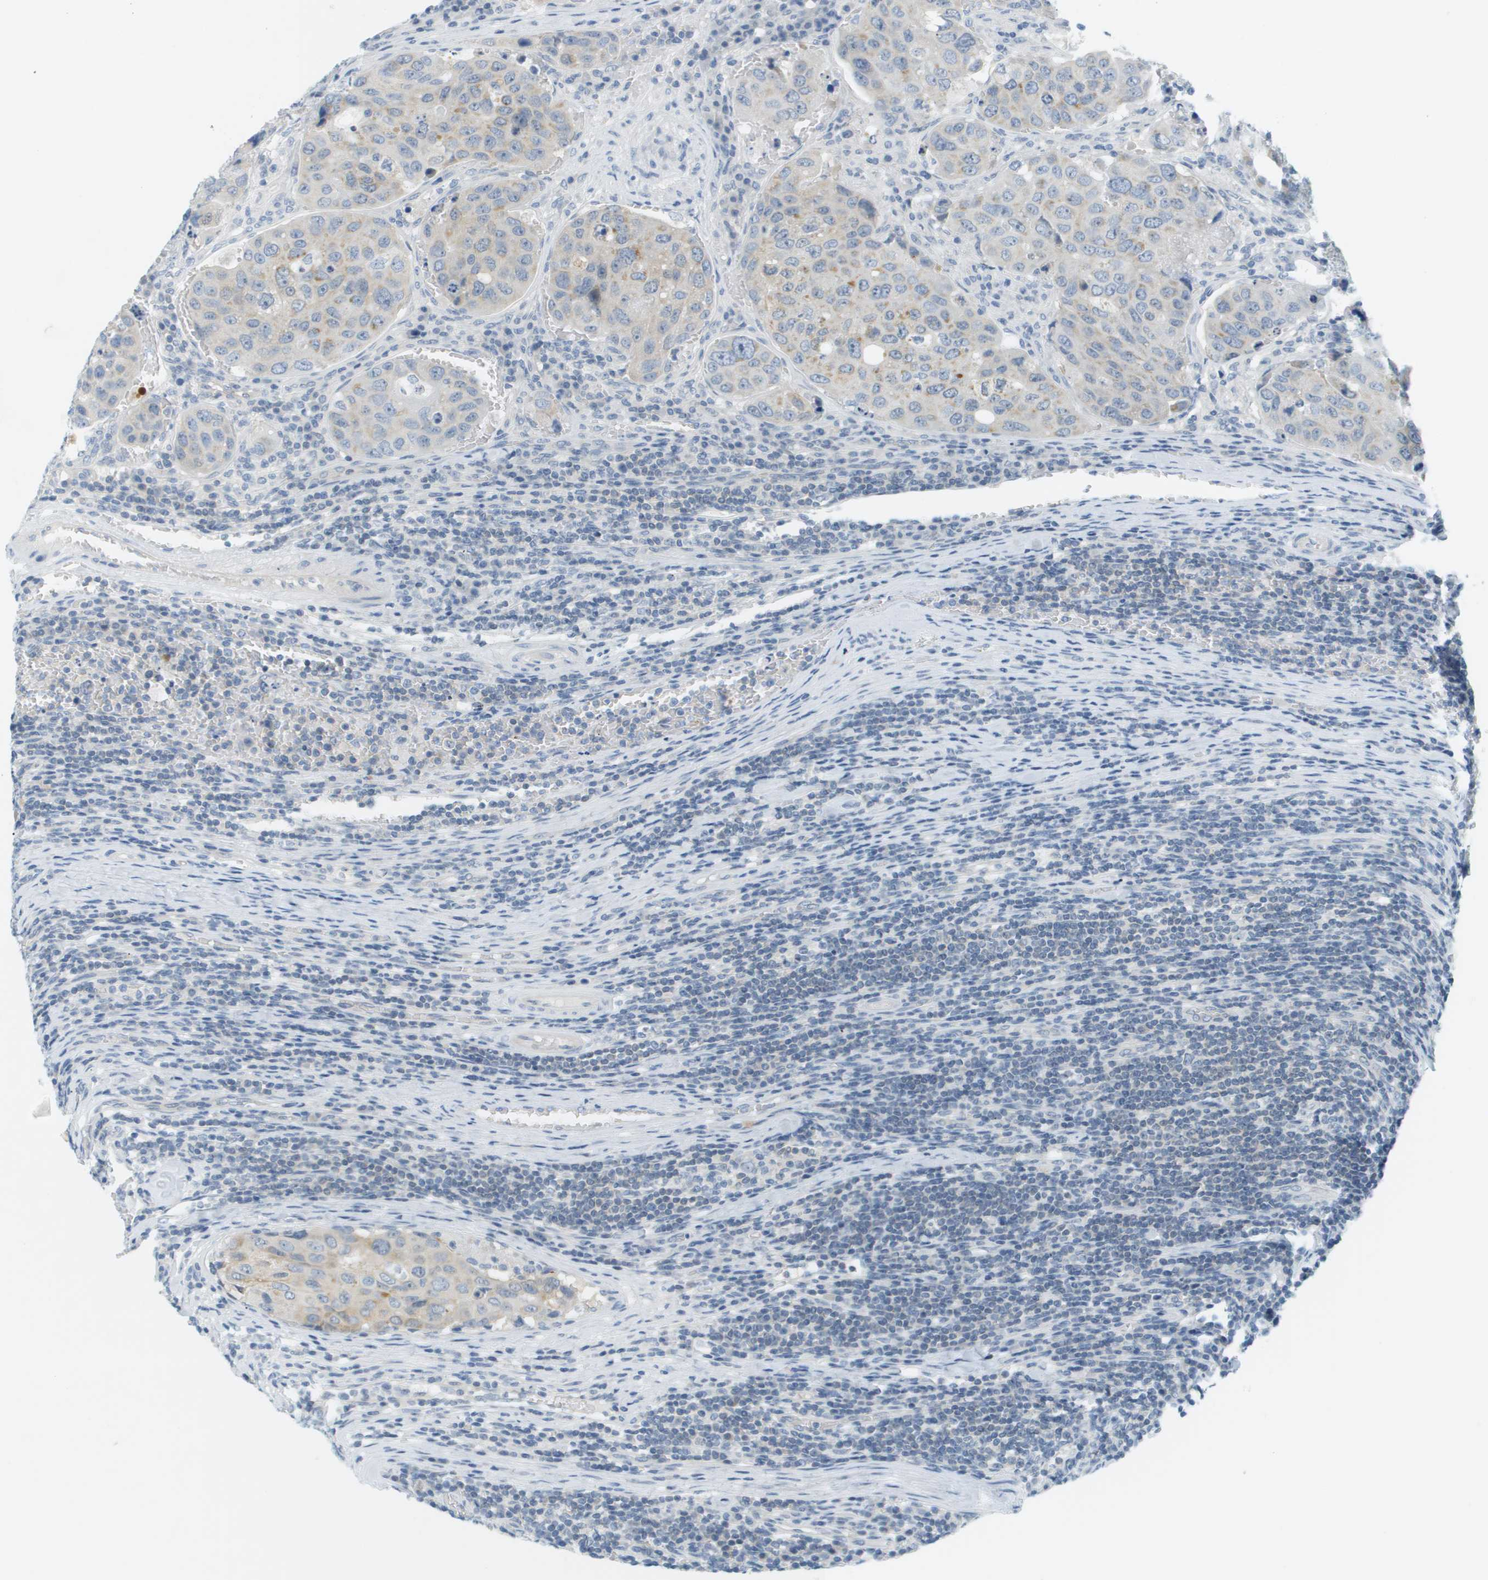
{"staining": {"intensity": "negative", "quantity": "none", "location": "none"}, "tissue": "urothelial cancer", "cell_type": "Tumor cells", "image_type": "cancer", "snomed": [{"axis": "morphology", "description": "Urothelial carcinoma, High grade"}, {"axis": "topography", "description": "Lymph node"}, {"axis": "topography", "description": "Urinary bladder"}], "caption": "Immunohistochemical staining of human urothelial carcinoma (high-grade) reveals no significant expression in tumor cells.", "gene": "SMYD5", "patient": {"sex": "male", "age": 51}}